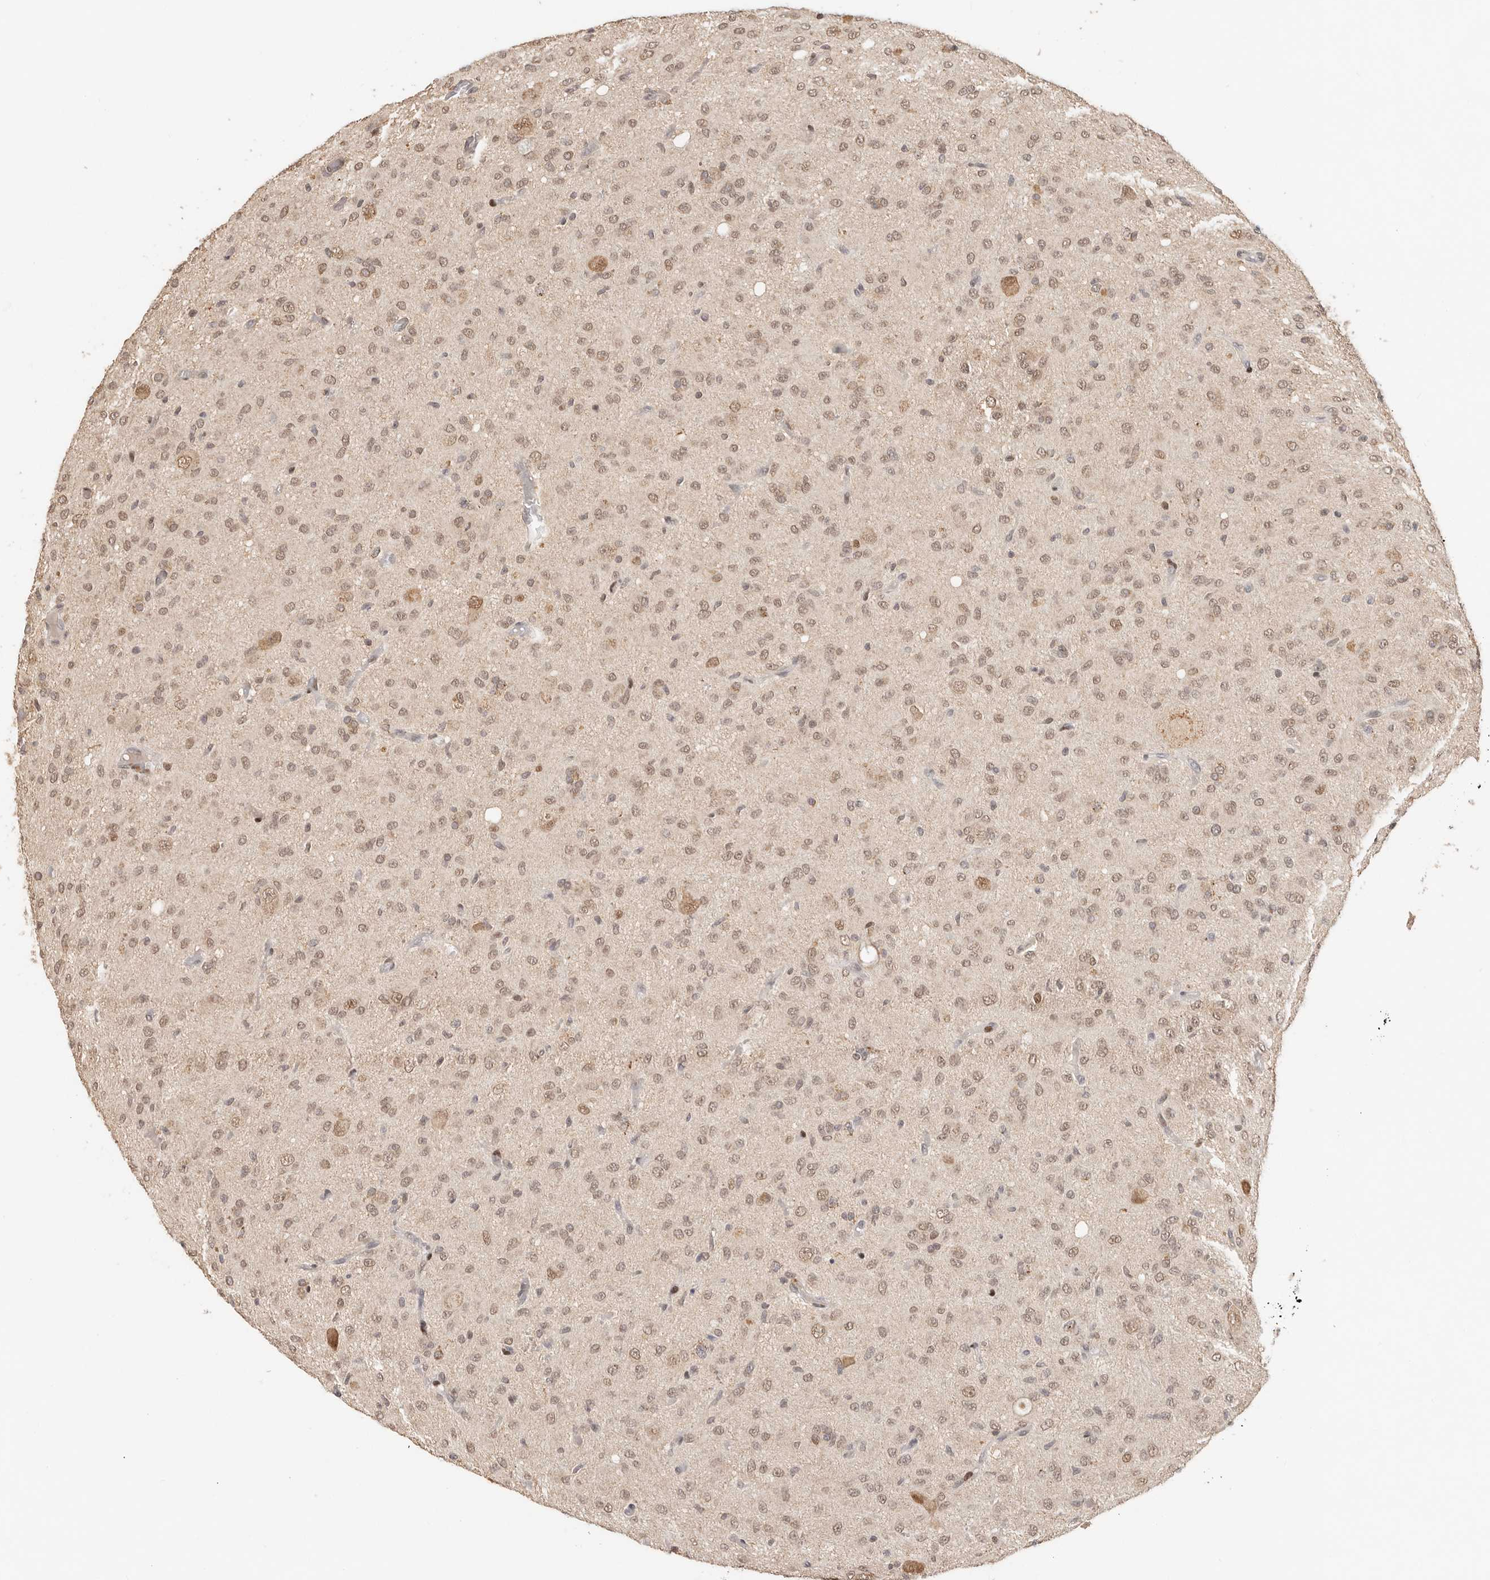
{"staining": {"intensity": "moderate", "quantity": ">75%", "location": "nuclear"}, "tissue": "glioma", "cell_type": "Tumor cells", "image_type": "cancer", "snomed": [{"axis": "morphology", "description": "Glioma, malignant, High grade"}, {"axis": "topography", "description": "Brain"}], "caption": "A medium amount of moderate nuclear positivity is present in approximately >75% of tumor cells in glioma tissue.", "gene": "NPAS2", "patient": {"sex": "female", "age": 59}}